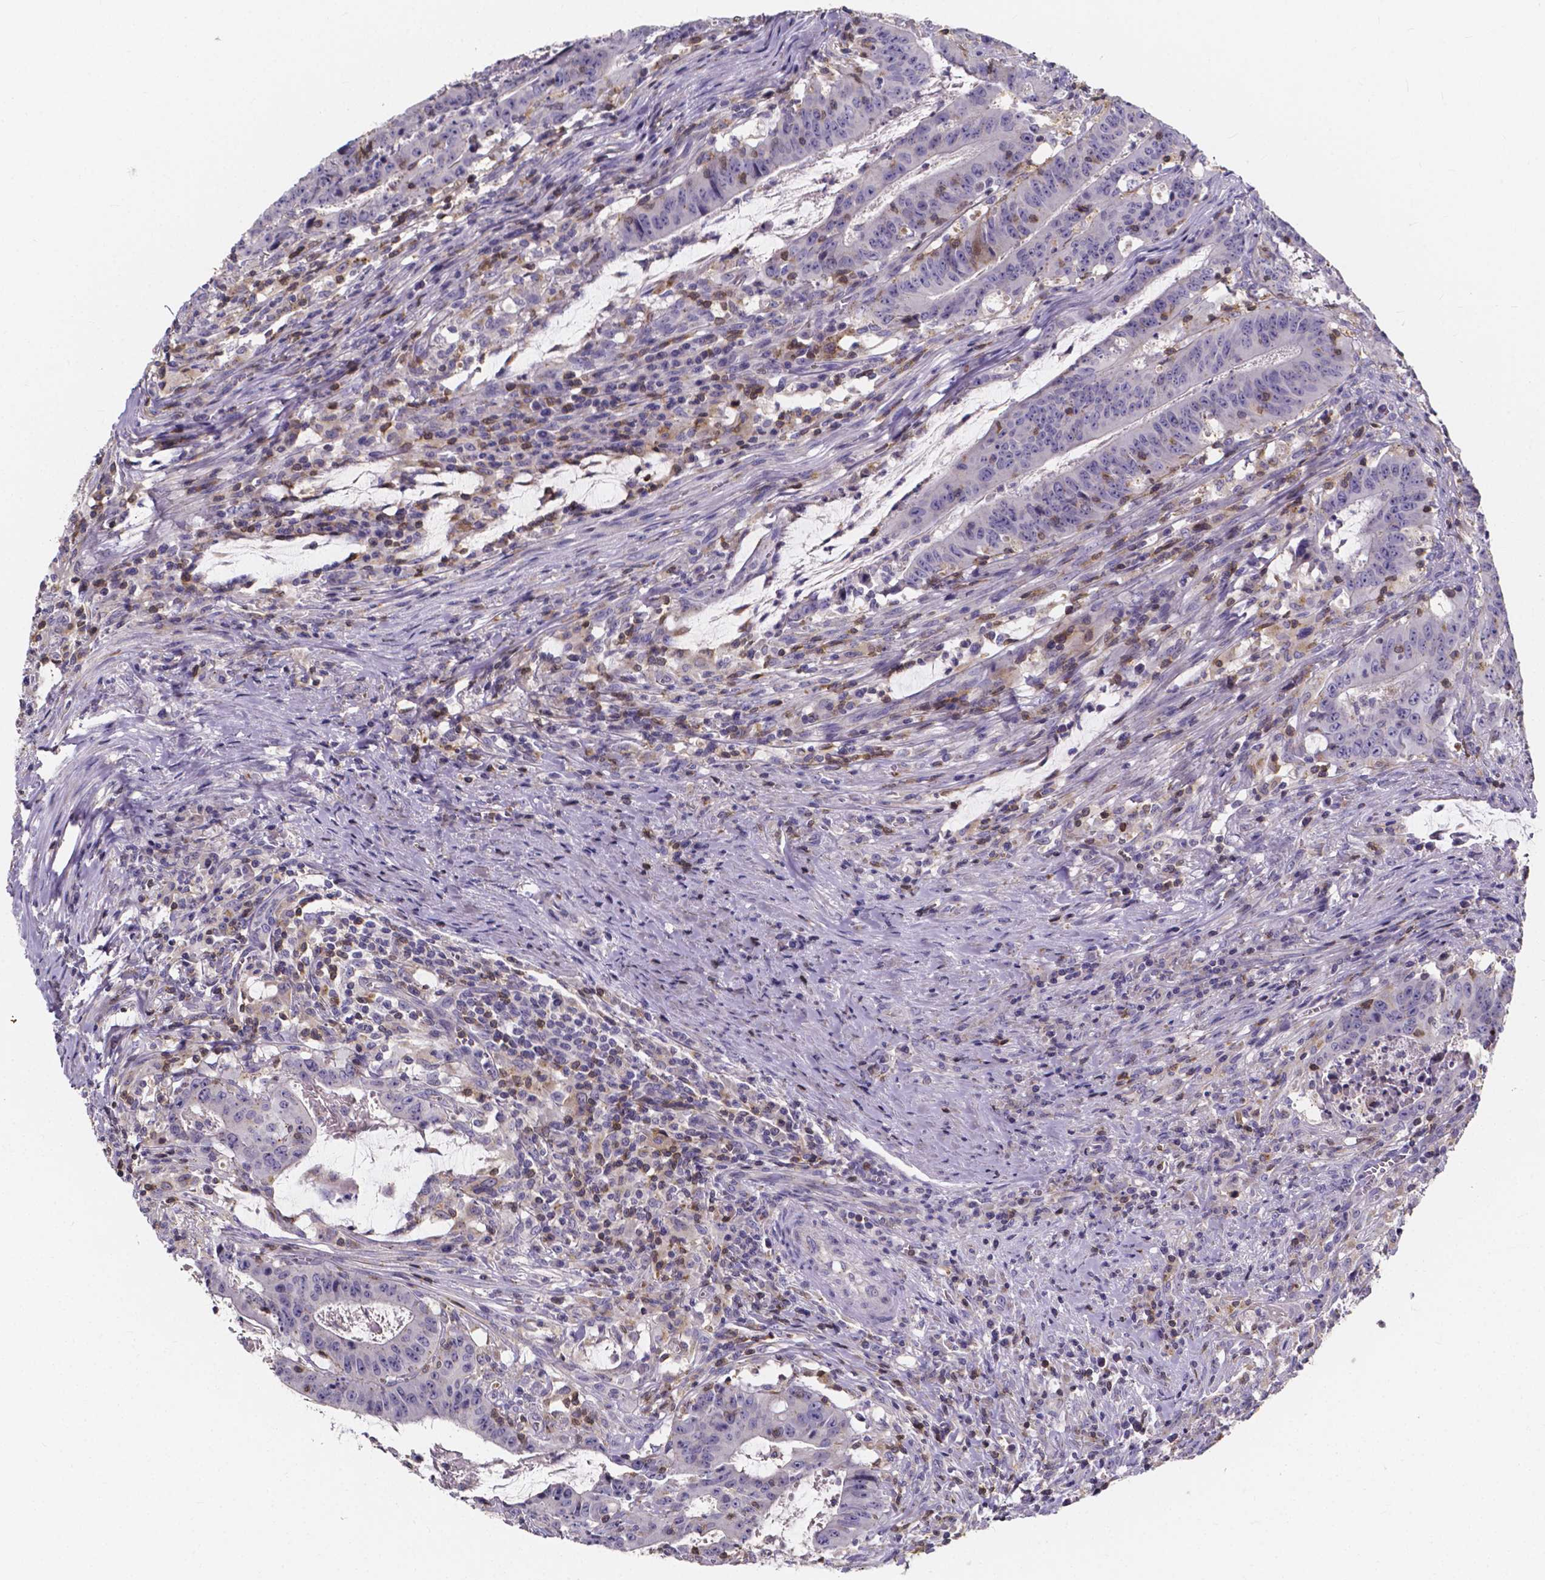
{"staining": {"intensity": "negative", "quantity": "none", "location": "none"}, "tissue": "colorectal cancer", "cell_type": "Tumor cells", "image_type": "cancer", "snomed": [{"axis": "morphology", "description": "Adenocarcinoma, NOS"}, {"axis": "topography", "description": "Colon"}], "caption": "Tumor cells show no significant protein positivity in adenocarcinoma (colorectal).", "gene": "THEMIS", "patient": {"sex": "male", "age": 33}}